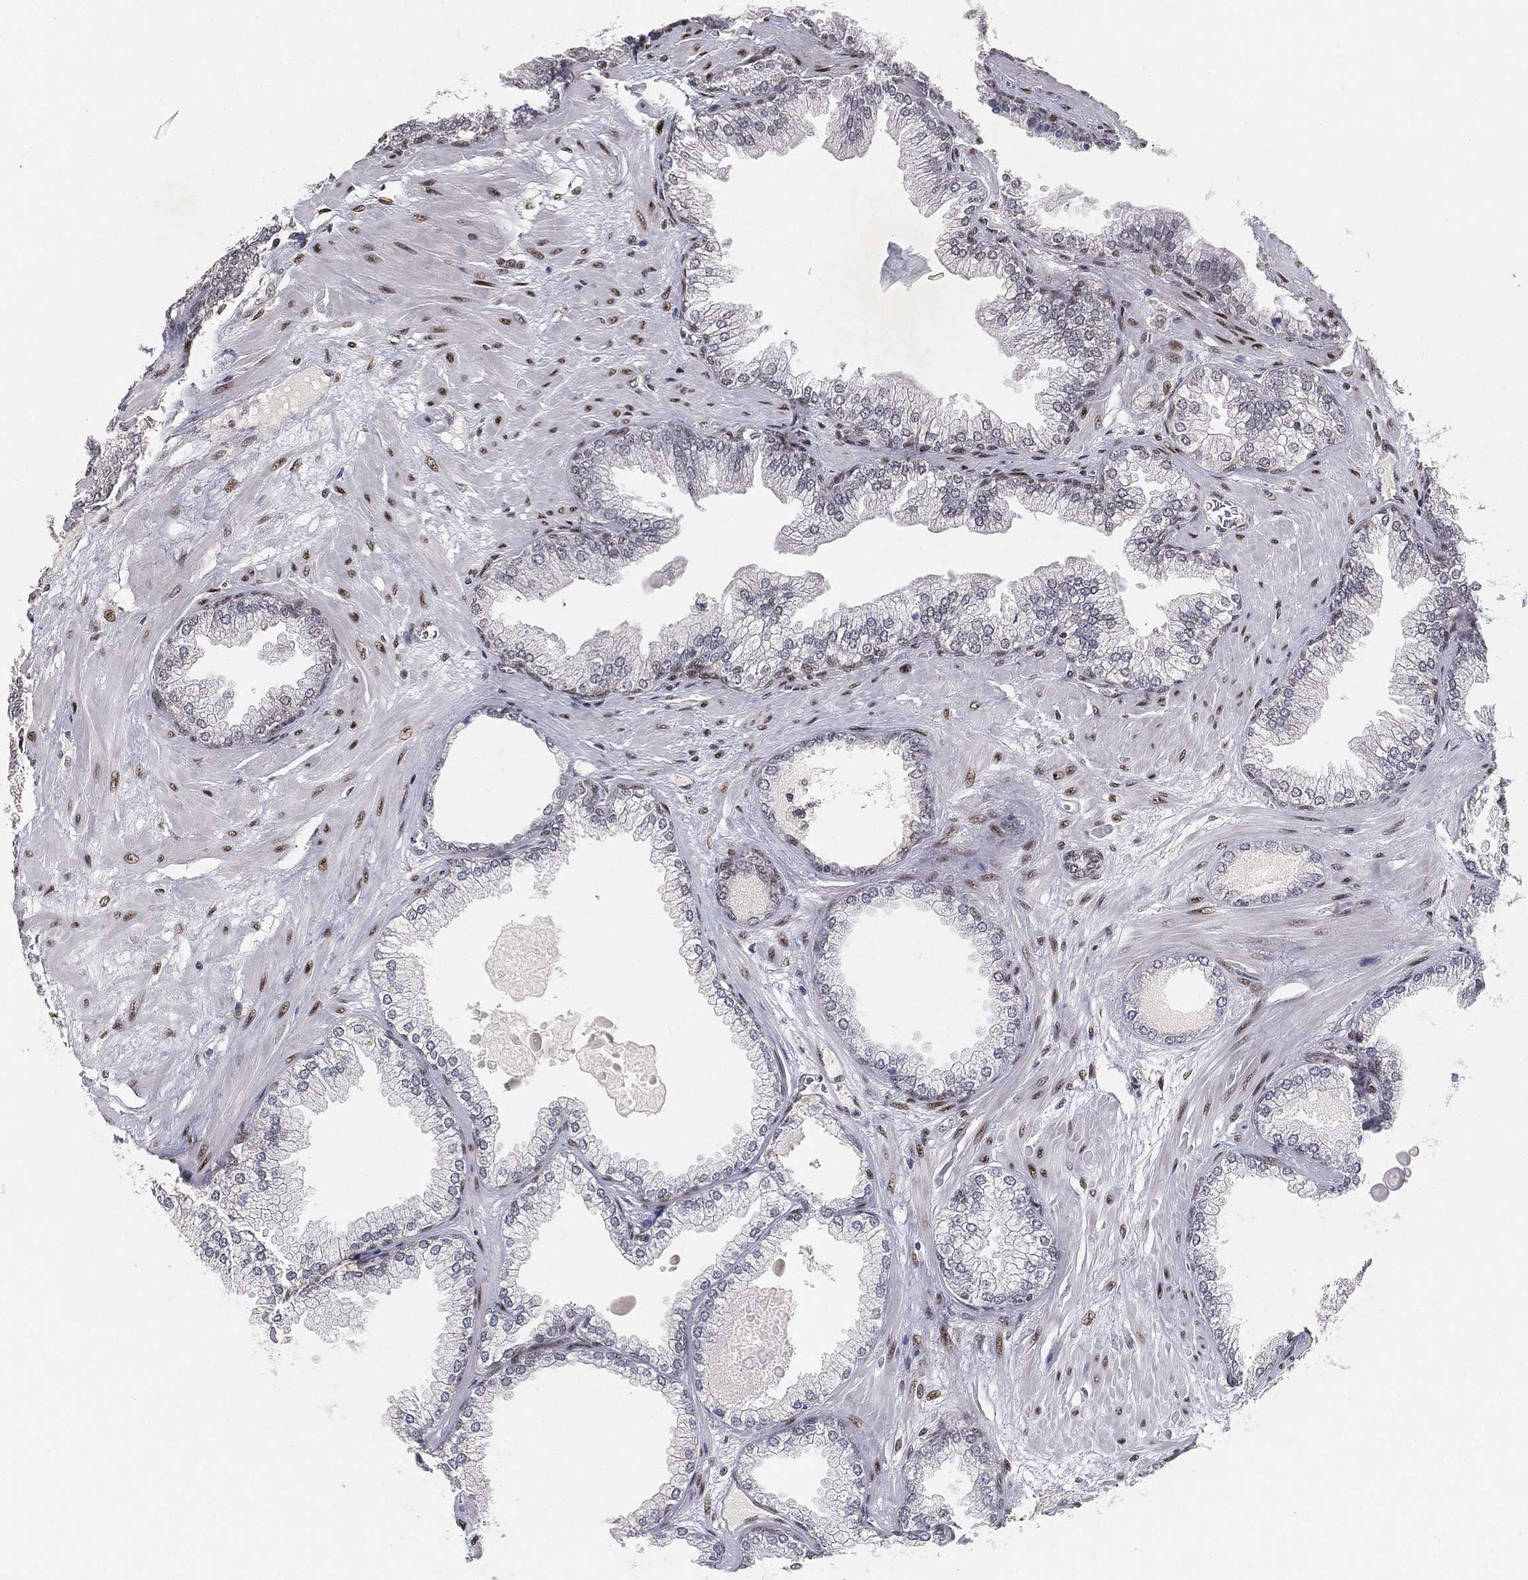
{"staining": {"intensity": "negative", "quantity": "none", "location": "none"}, "tissue": "prostate cancer", "cell_type": "Tumor cells", "image_type": "cancer", "snomed": [{"axis": "morphology", "description": "Adenocarcinoma, Low grade"}, {"axis": "topography", "description": "Prostate"}], "caption": "Immunohistochemistry image of neoplastic tissue: prostate cancer (adenocarcinoma (low-grade)) stained with DAB (3,3'-diaminobenzidine) demonstrates no significant protein positivity in tumor cells. (IHC, brightfield microscopy, high magnification).", "gene": "CRTC3", "patient": {"sex": "male", "age": 72}}